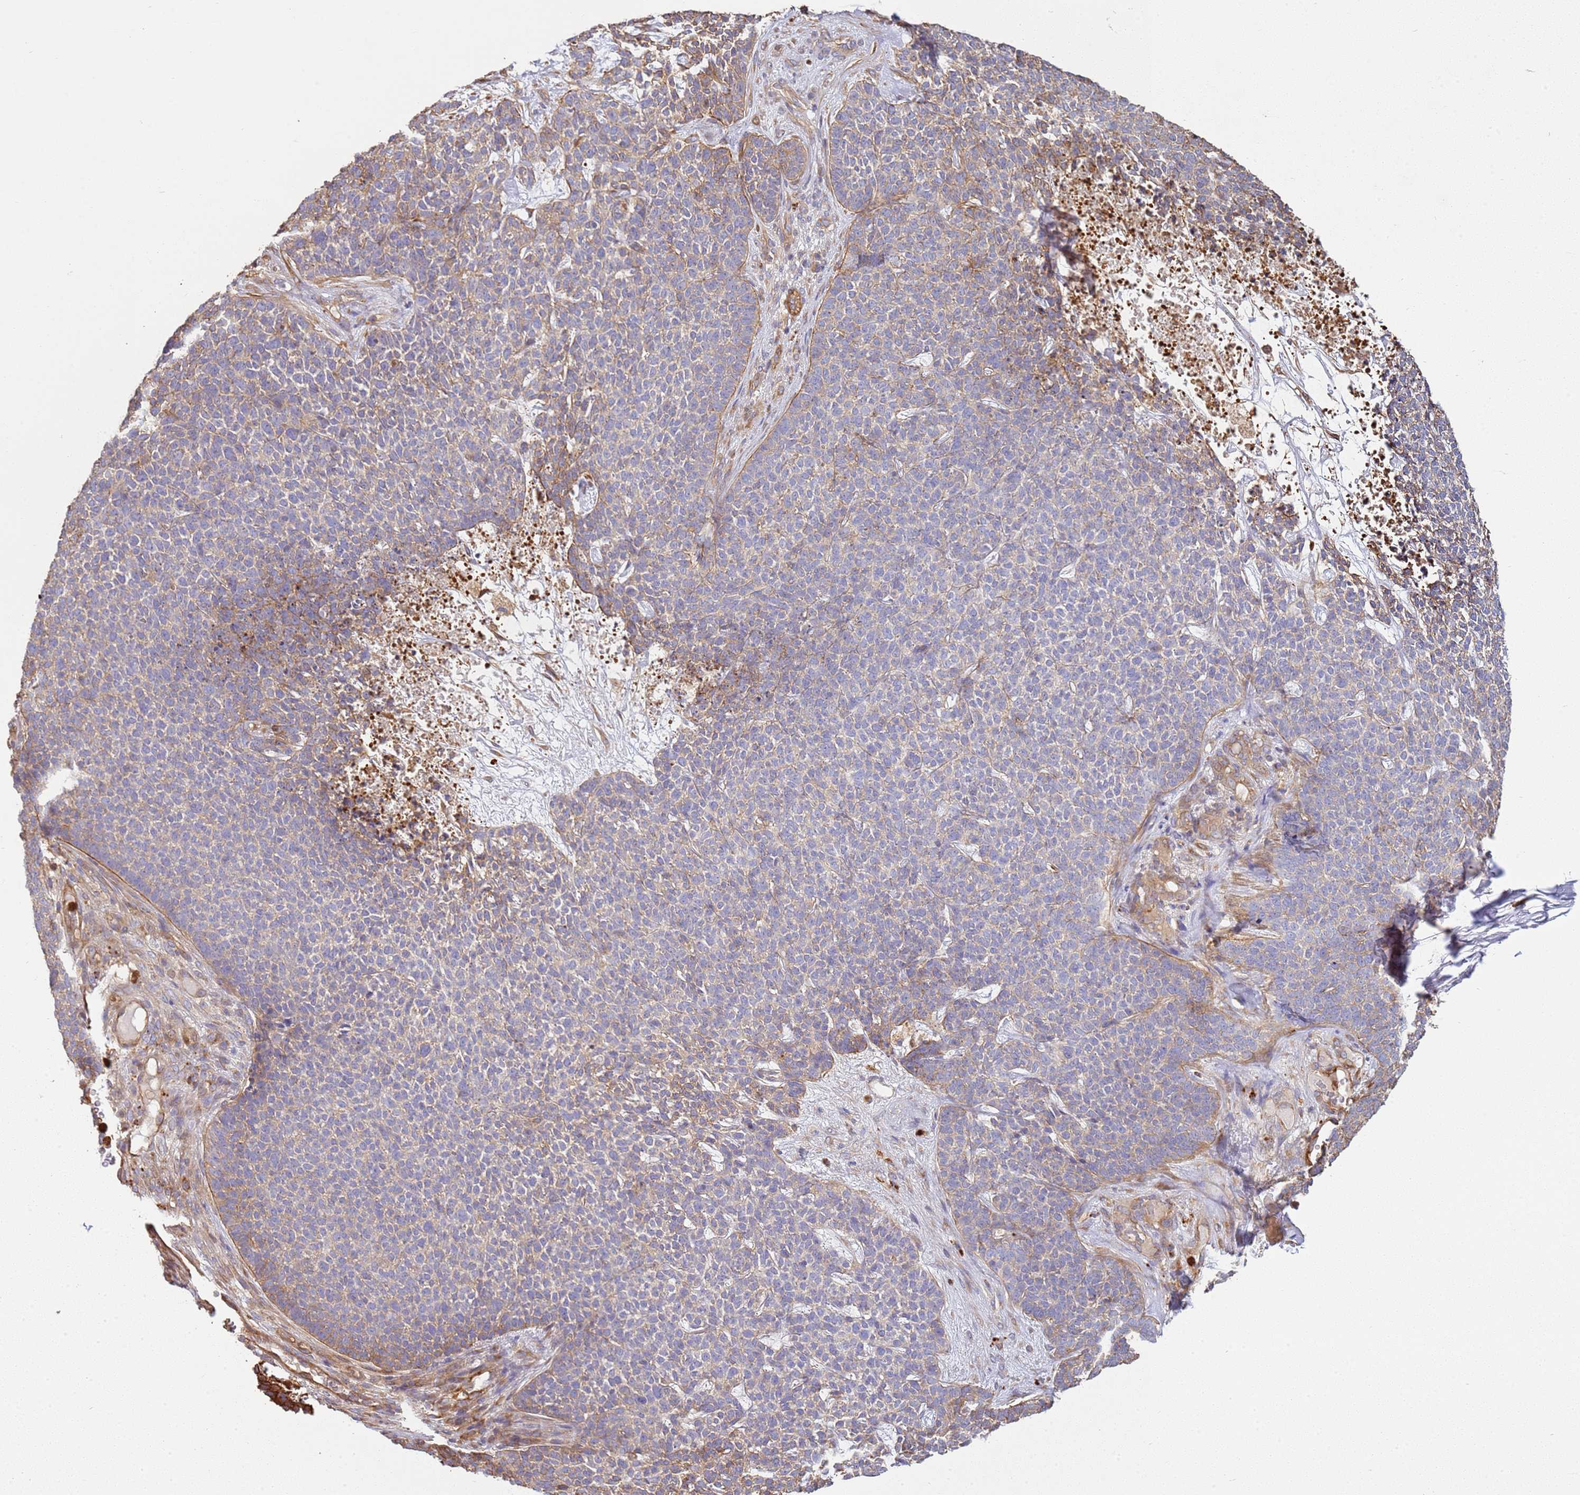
{"staining": {"intensity": "moderate", "quantity": "<25%", "location": "cytoplasmic/membranous"}, "tissue": "skin cancer", "cell_type": "Tumor cells", "image_type": "cancer", "snomed": [{"axis": "morphology", "description": "Basal cell carcinoma"}, {"axis": "topography", "description": "Skin"}], "caption": "Immunohistochemical staining of skin basal cell carcinoma reveals moderate cytoplasmic/membranous protein staining in approximately <25% of tumor cells. Nuclei are stained in blue.", "gene": "NDUFAF4", "patient": {"sex": "female", "age": 84}}